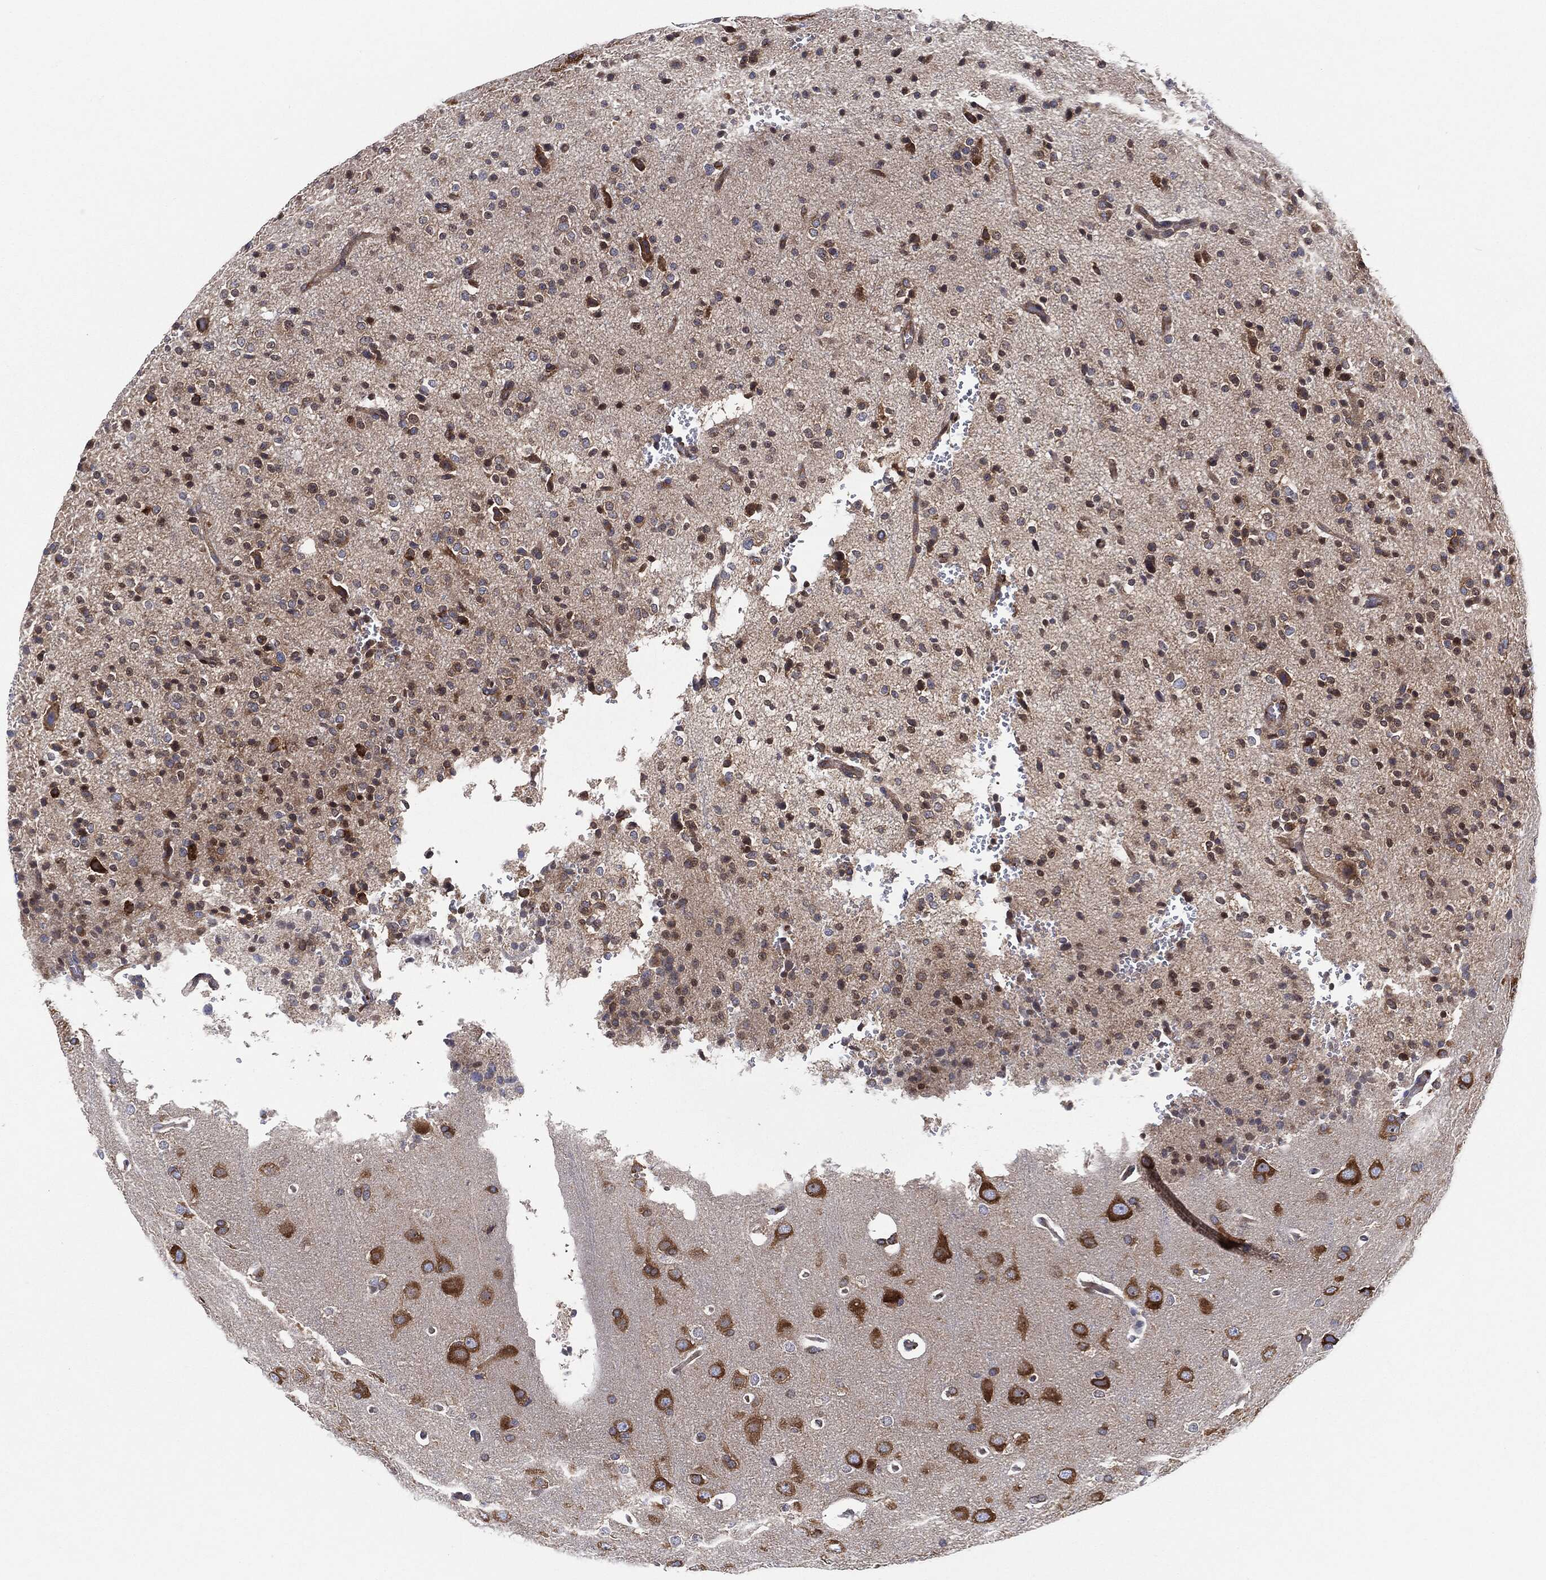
{"staining": {"intensity": "moderate", "quantity": "25%-75%", "location": "cytoplasmic/membranous"}, "tissue": "glioma", "cell_type": "Tumor cells", "image_type": "cancer", "snomed": [{"axis": "morphology", "description": "Glioma, malignant, Low grade"}, {"axis": "topography", "description": "Brain"}], "caption": "Low-grade glioma (malignant) stained with a brown dye exhibits moderate cytoplasmic/membranous positive staining in approximately 25%-75% of tumor cells.", "gene": "EIF2S2", "patient": {"sex": "male", "age": 41}}